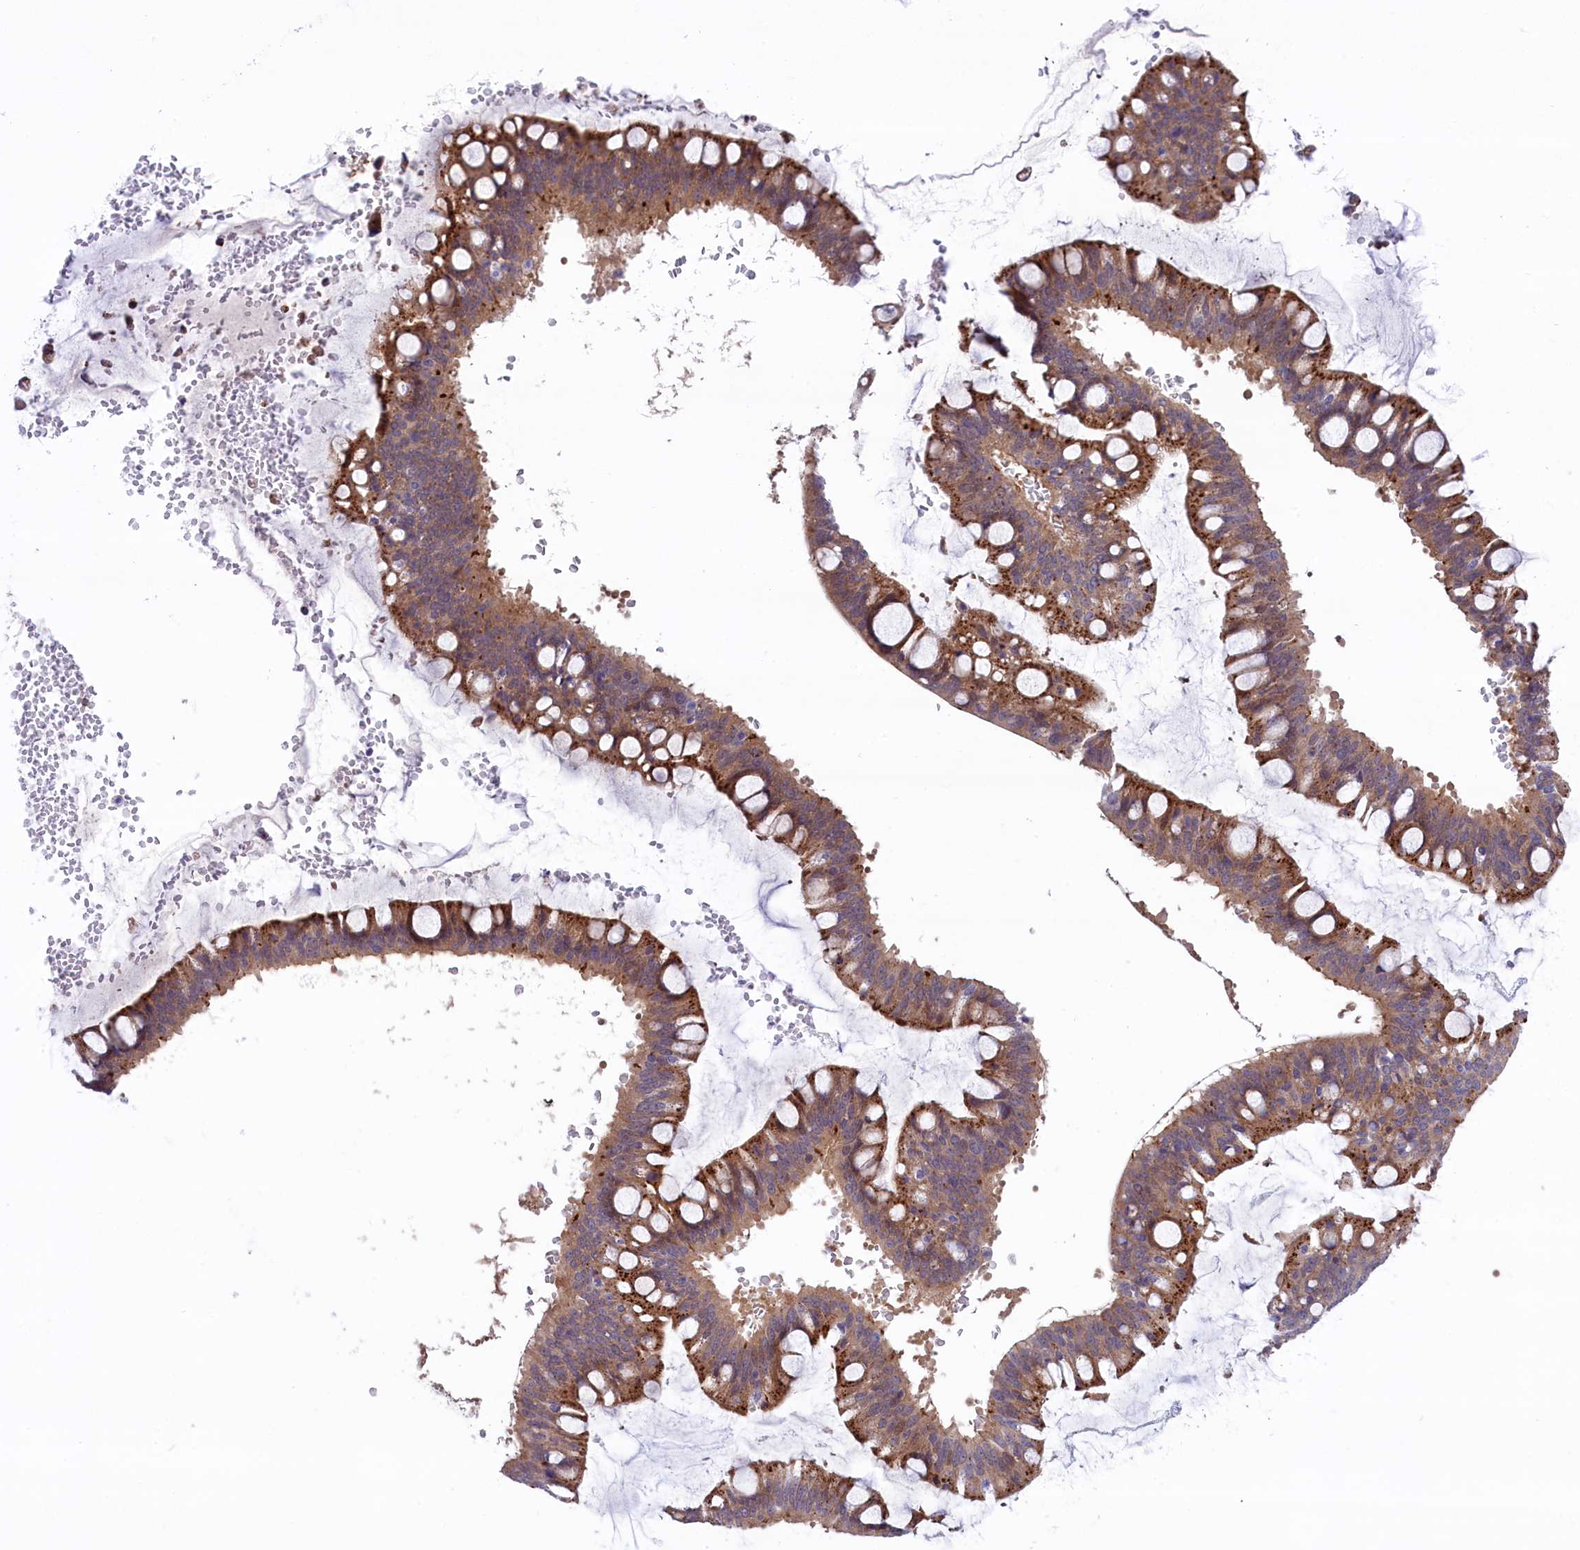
{"staining": {"intensity": "moderate", "quantity": ">75%", "location": "cytoplasmic/membranous"}, "tissue": "ovarian cancer", "cell_type": "Tumor cells", "image_type": "cancer", "snomed": [{"axis": "morphology", "description": "Cystadenocarcinoma, mucinous, NOS"}, {"axis": "topography", "description": "Ovary"}], "caption": "Tumor cells demonstrate medium levels of moderate cytoplasmic/membranous staining in approximately >75% of cells in human ovarian mucinous cystadenocarcinoma.", "gene": "MAN2B1", "patient": {"sex": "female", "age": 73}}